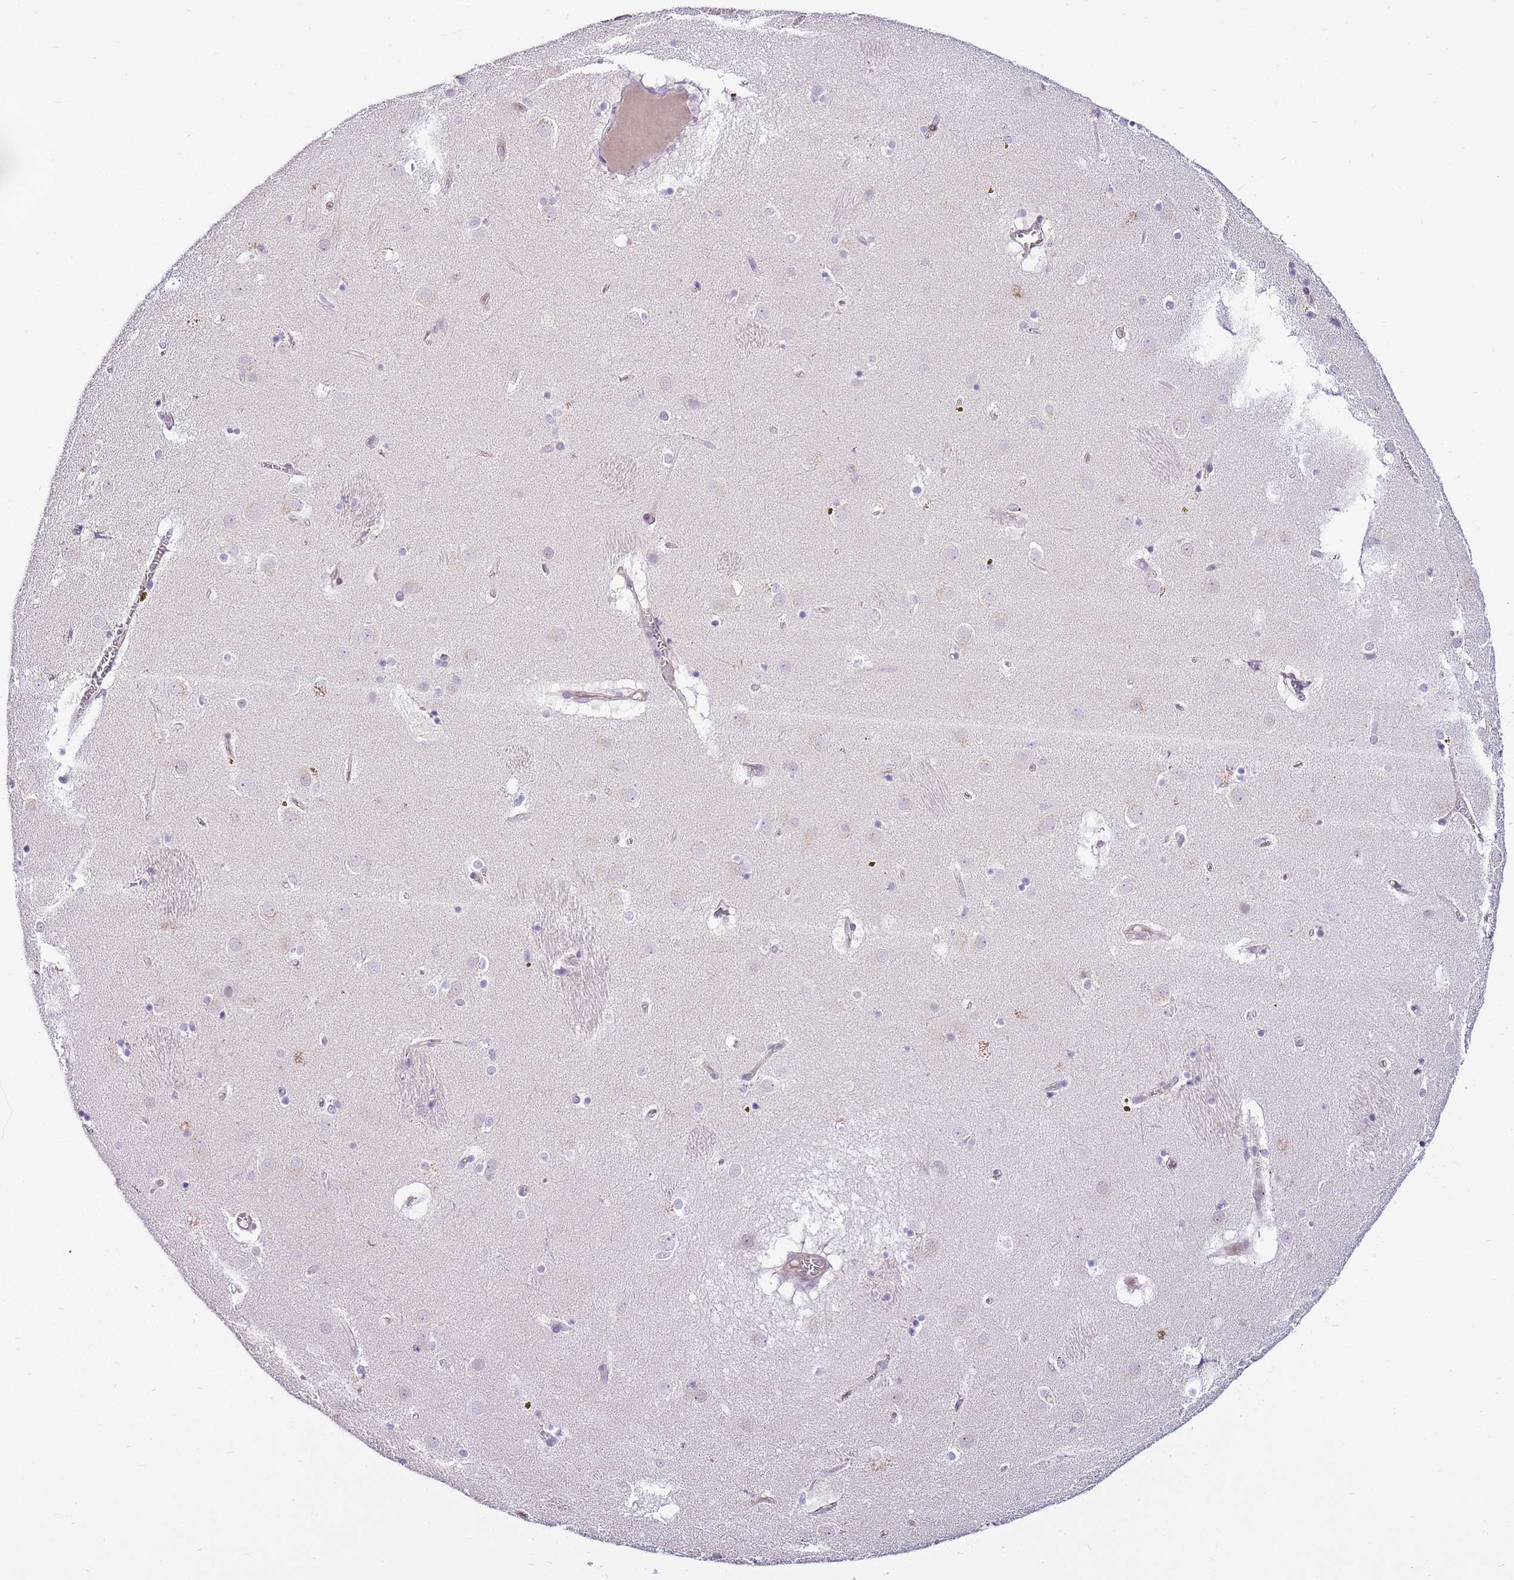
{"staining": {"intensity": "negative", "quantity": "none", "location": "none"}, "tissue": "caudate", "cell_type": "Glial cells", "image_type": "normal", "snomed": [{"axis": "morphology", "description": "Normal tissue, NOS"}, {"axis": "topography", "description": "Lateral ventricle wall"}], "caption": "The histopathology image exhibits no significant expression in glial cells of caudate. (Stains: DAB (3,3'-diaminobenzidine) IHC with hematoxylin counter stain, Microscopy: brightfield microscopy at high magnification).", "gene": "CLBA1", "patient": {"sex": "male", "age": 70}}